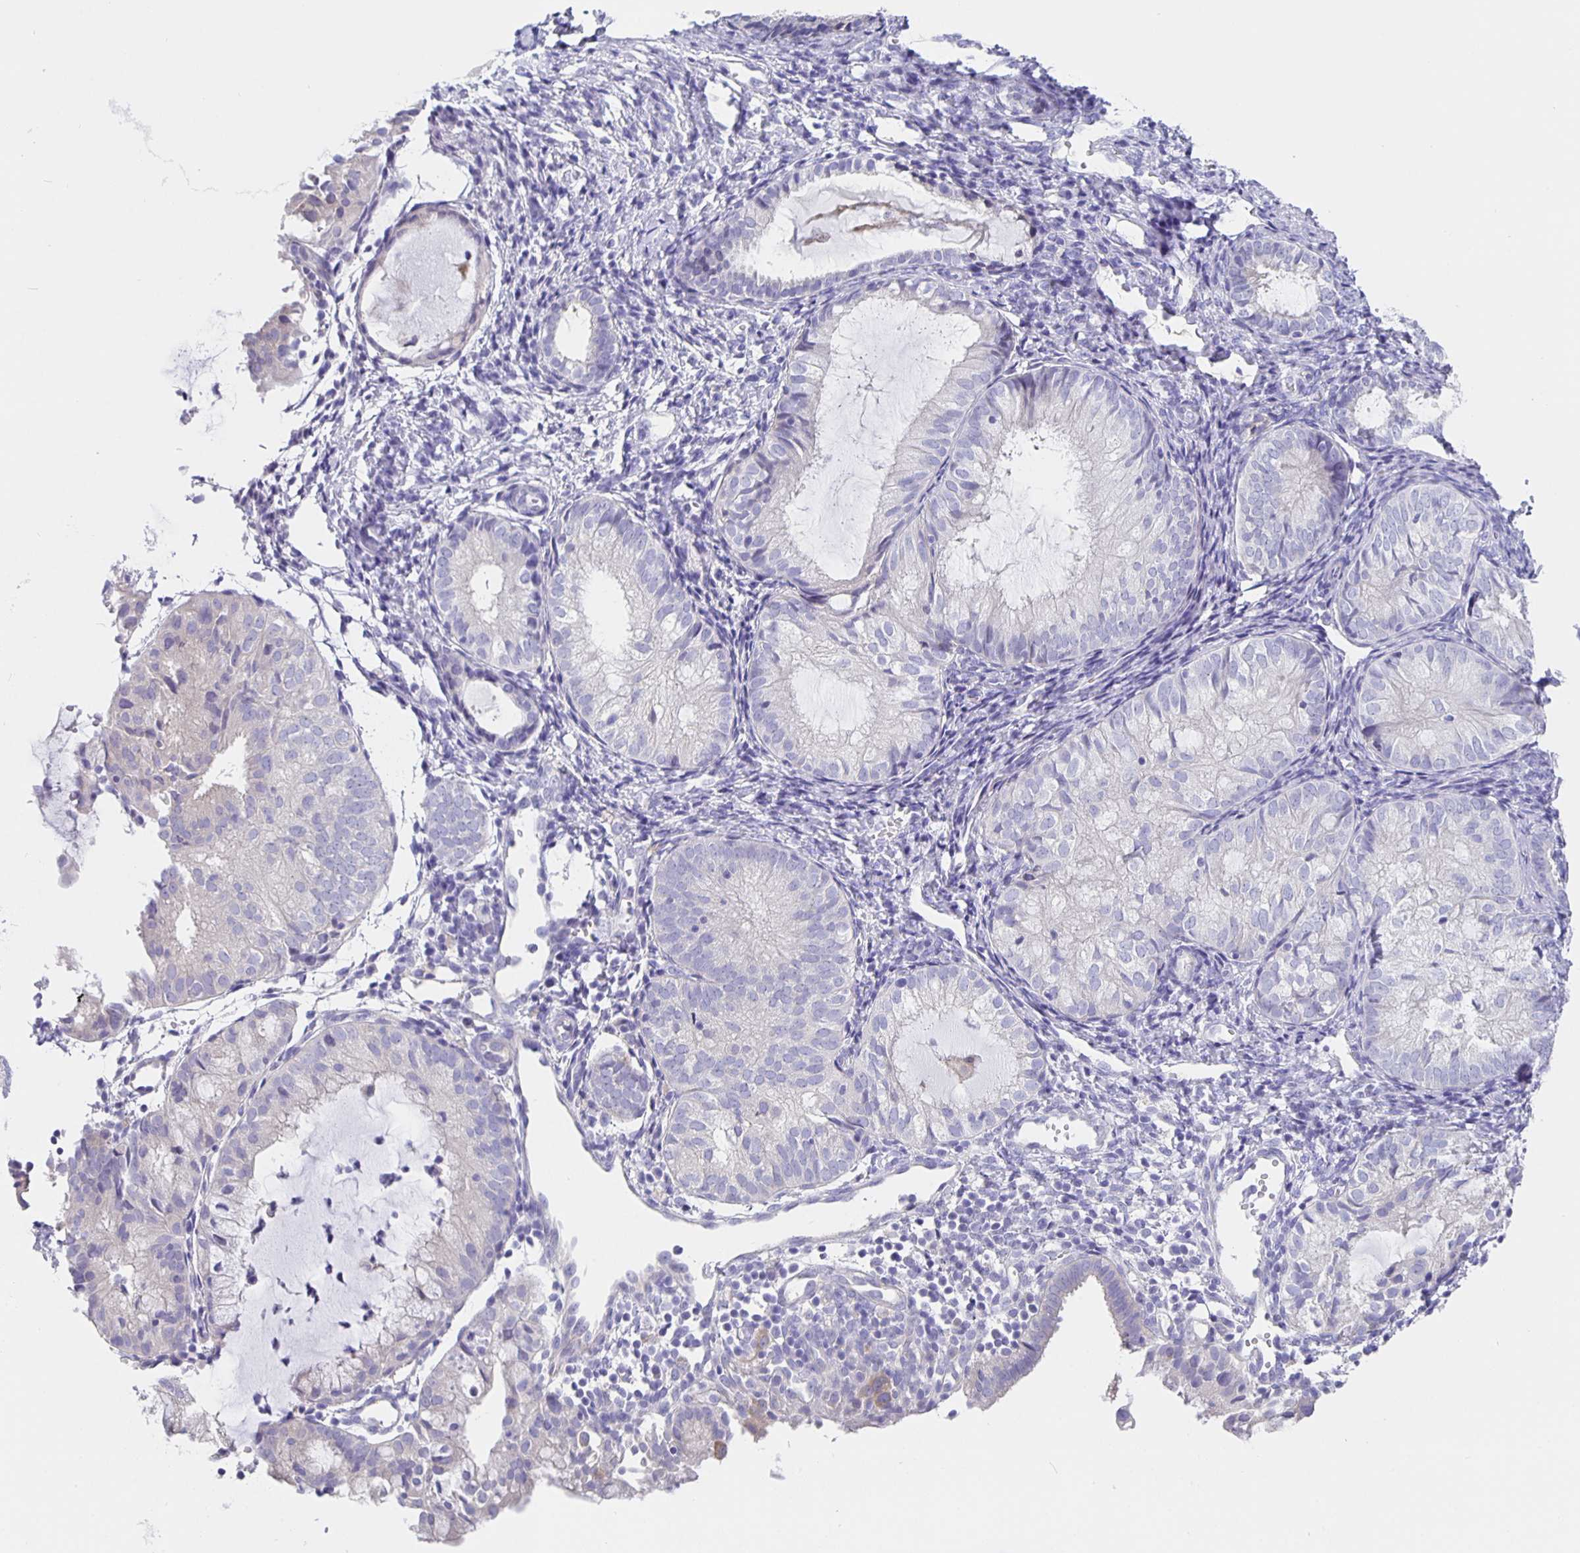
{"staining": {"intensity": "negative", "quantity": "none", "location": "none"}, "tissue": "endometrial cancer", "cell_type": "Tumor cells", "image_type": "cancer", "snomed": [{"axis": "morphology", "description": "Normal tissue, NOS"}, {"axis": "morphology", "description": "Adenocarcinoma, NOS"}, {"axis": "topography", "description": "Smooth muscle"}, {"axis": "topography", "description": "Endometrium"}, {"axis": "topography", "description": "Myometrium, NOS"}], "caption": "Protein analysis of endometrial adenocarcinoma demonstrates no significant positivity in tumor cells. Nuclei are stained in blue.", "gene": "CFAP74", "patient": {"sex": "female", "age": 81}}